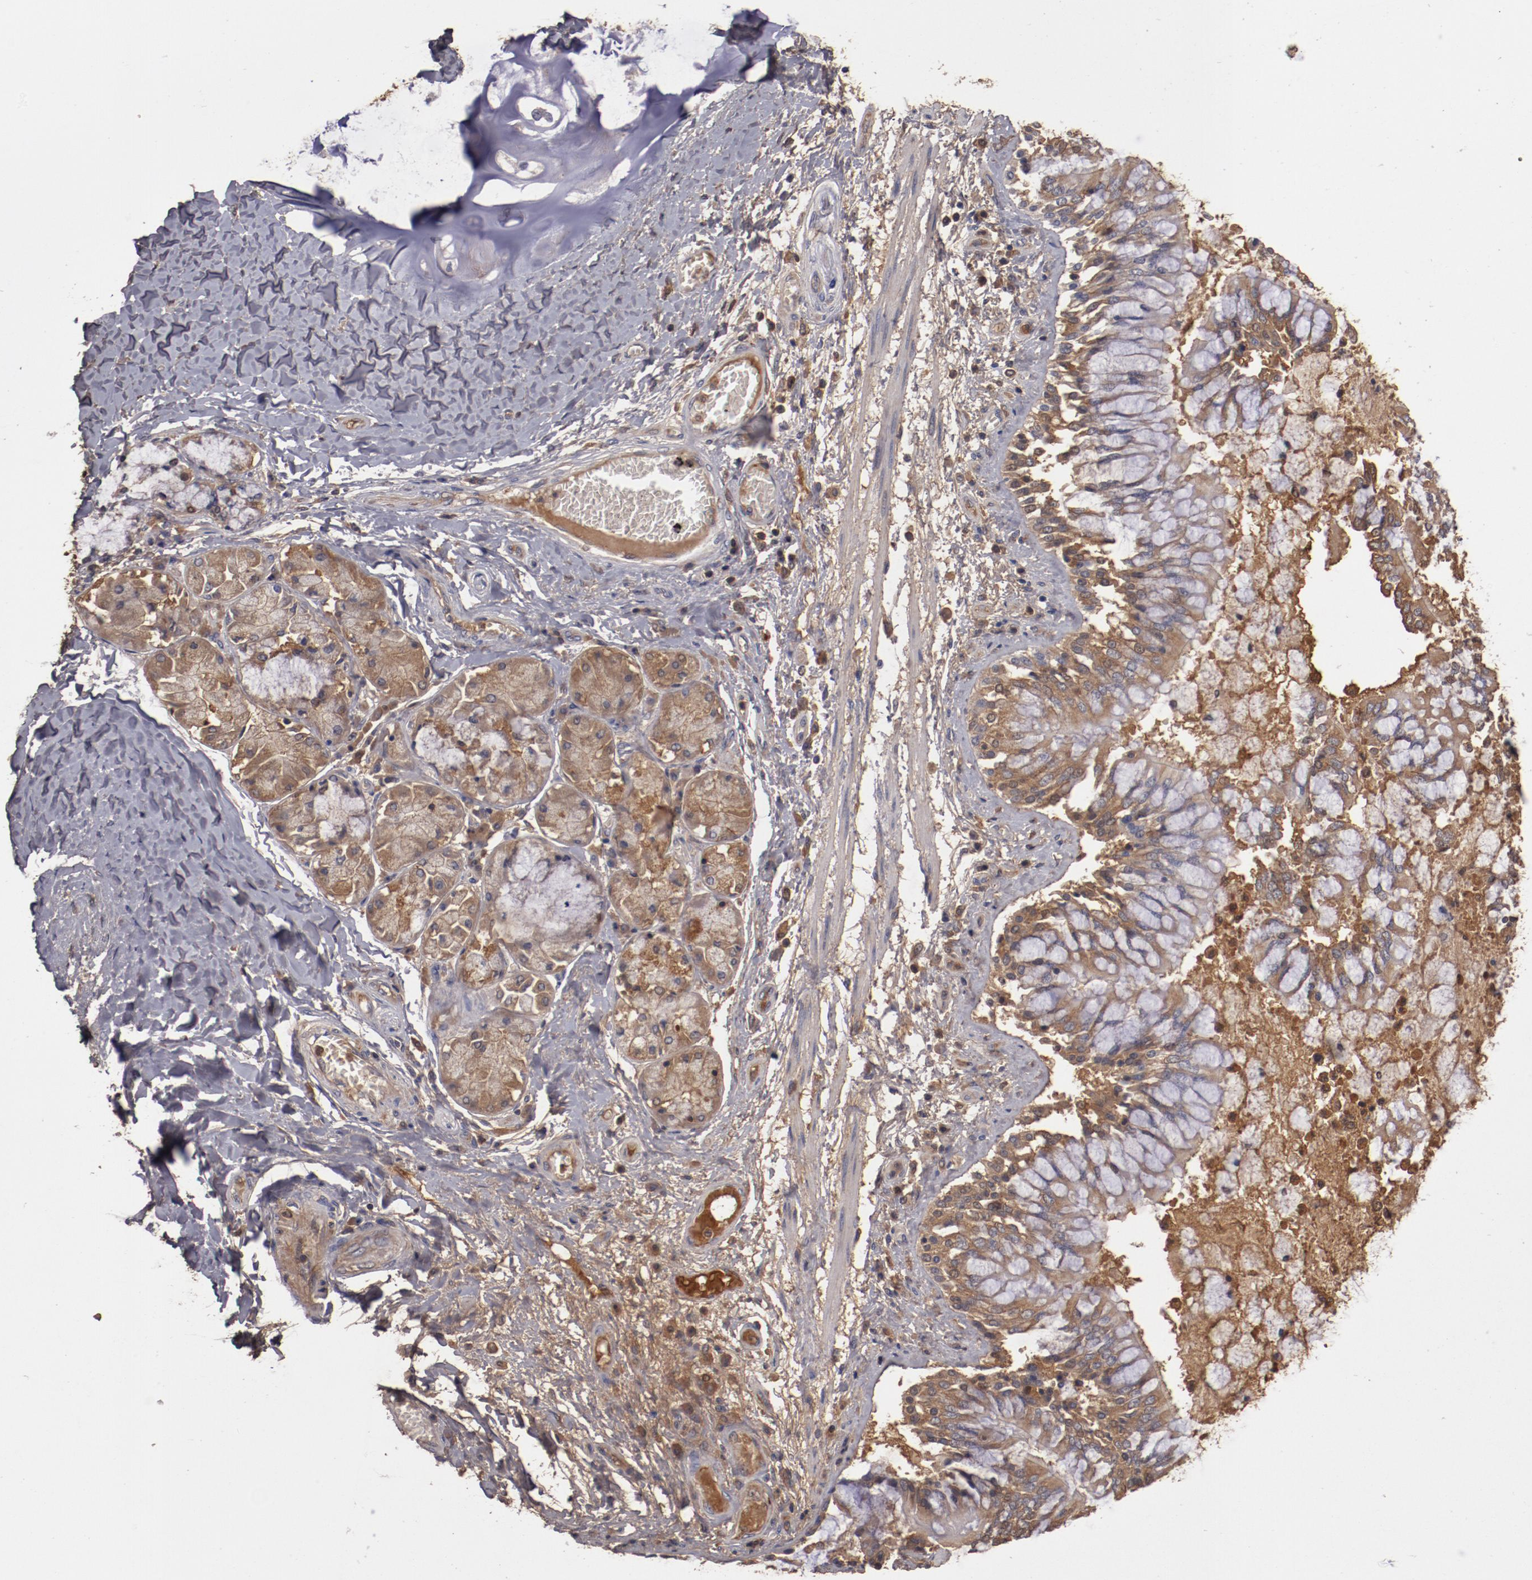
{"staining": {"intensity": "moderate", "quantity": ">75%", "location": "cytoplasmic/membranous"}, "tissue": "bronchus", "cell_type": "Respiratory epithelial cells", "image_type": "normal", "snomed": [{"axis": "morphology", "description": "Normal tissue, NOS"}, {"axis": "topography", "description": "Cartilage tissue"}, {"axis": "topography", "description": "Bronchus"}, {"axis": "topography", "description": "Lung"}], "caption": "Immunohistochemical staining of unremarkable human bronchus exhibits medium levels of moderate cytoplasmic/membranous expression in approximately >75% of respiratory epithelial cells.", "gene": "CP", "patient": {"sex": "female", "age": 49}}